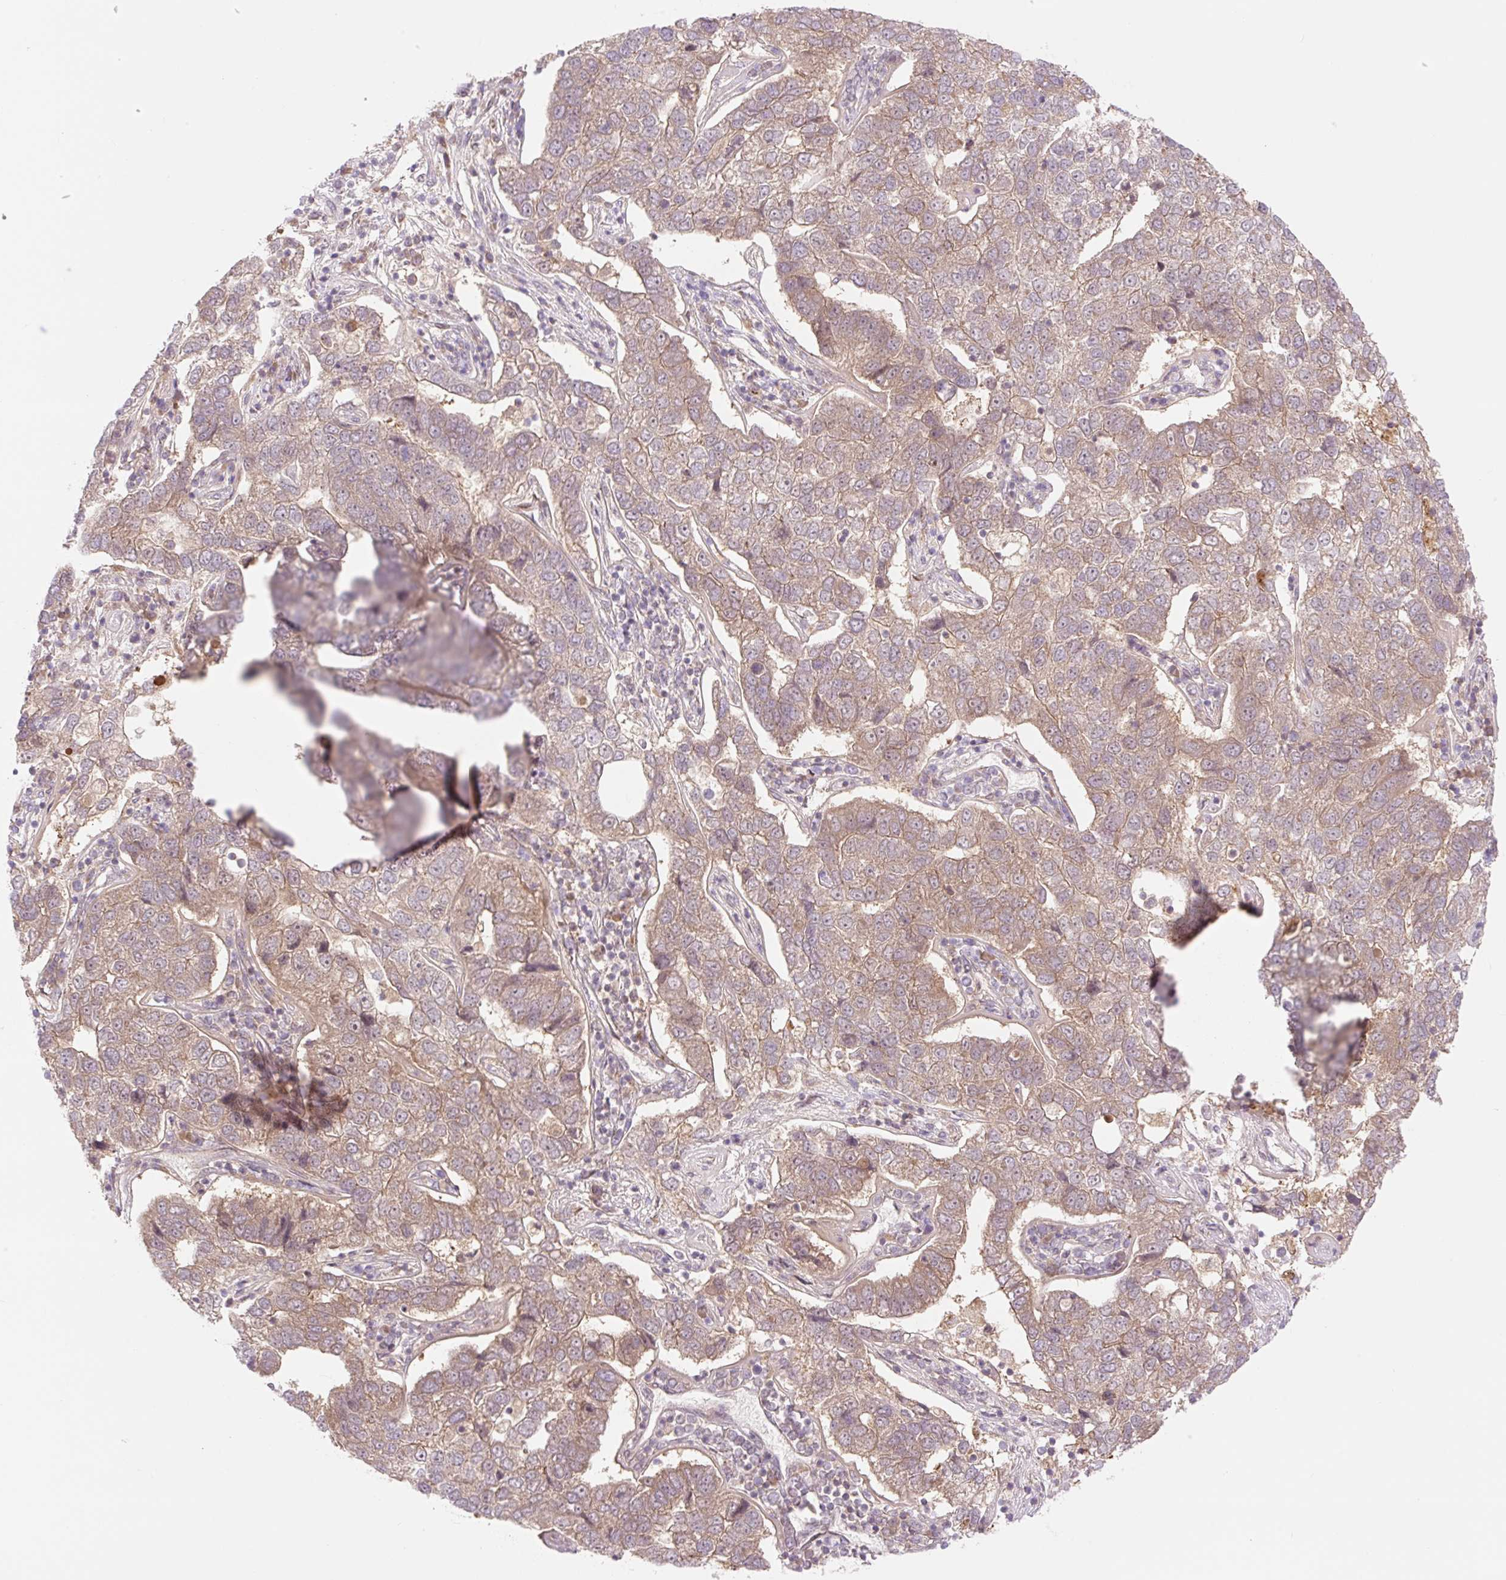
{"staining": {"intensity": "weak", "quantity": ">75%", "location": "cytoplasmic/membranous,nuclear"}, "tissue": "pancreatic cancer", "cell_type": "Tumor cells", "image_type": "cancer", "snomed": [{"axis": "morphology", "description": "Adenocarcinoma, NOS"}, {"axis": "topography", "description": "Pancreas"}], "caption": "This photomicrograph shows immunohistochemistry staining of human pancreatic cancer (adenocarcinoma), with low weak cytoplasmic/membranous and nuclear positivity in approximately >75% of tumor cells.", "gene": "VPS25", "patient": {"sex": "female", "age": 61}}